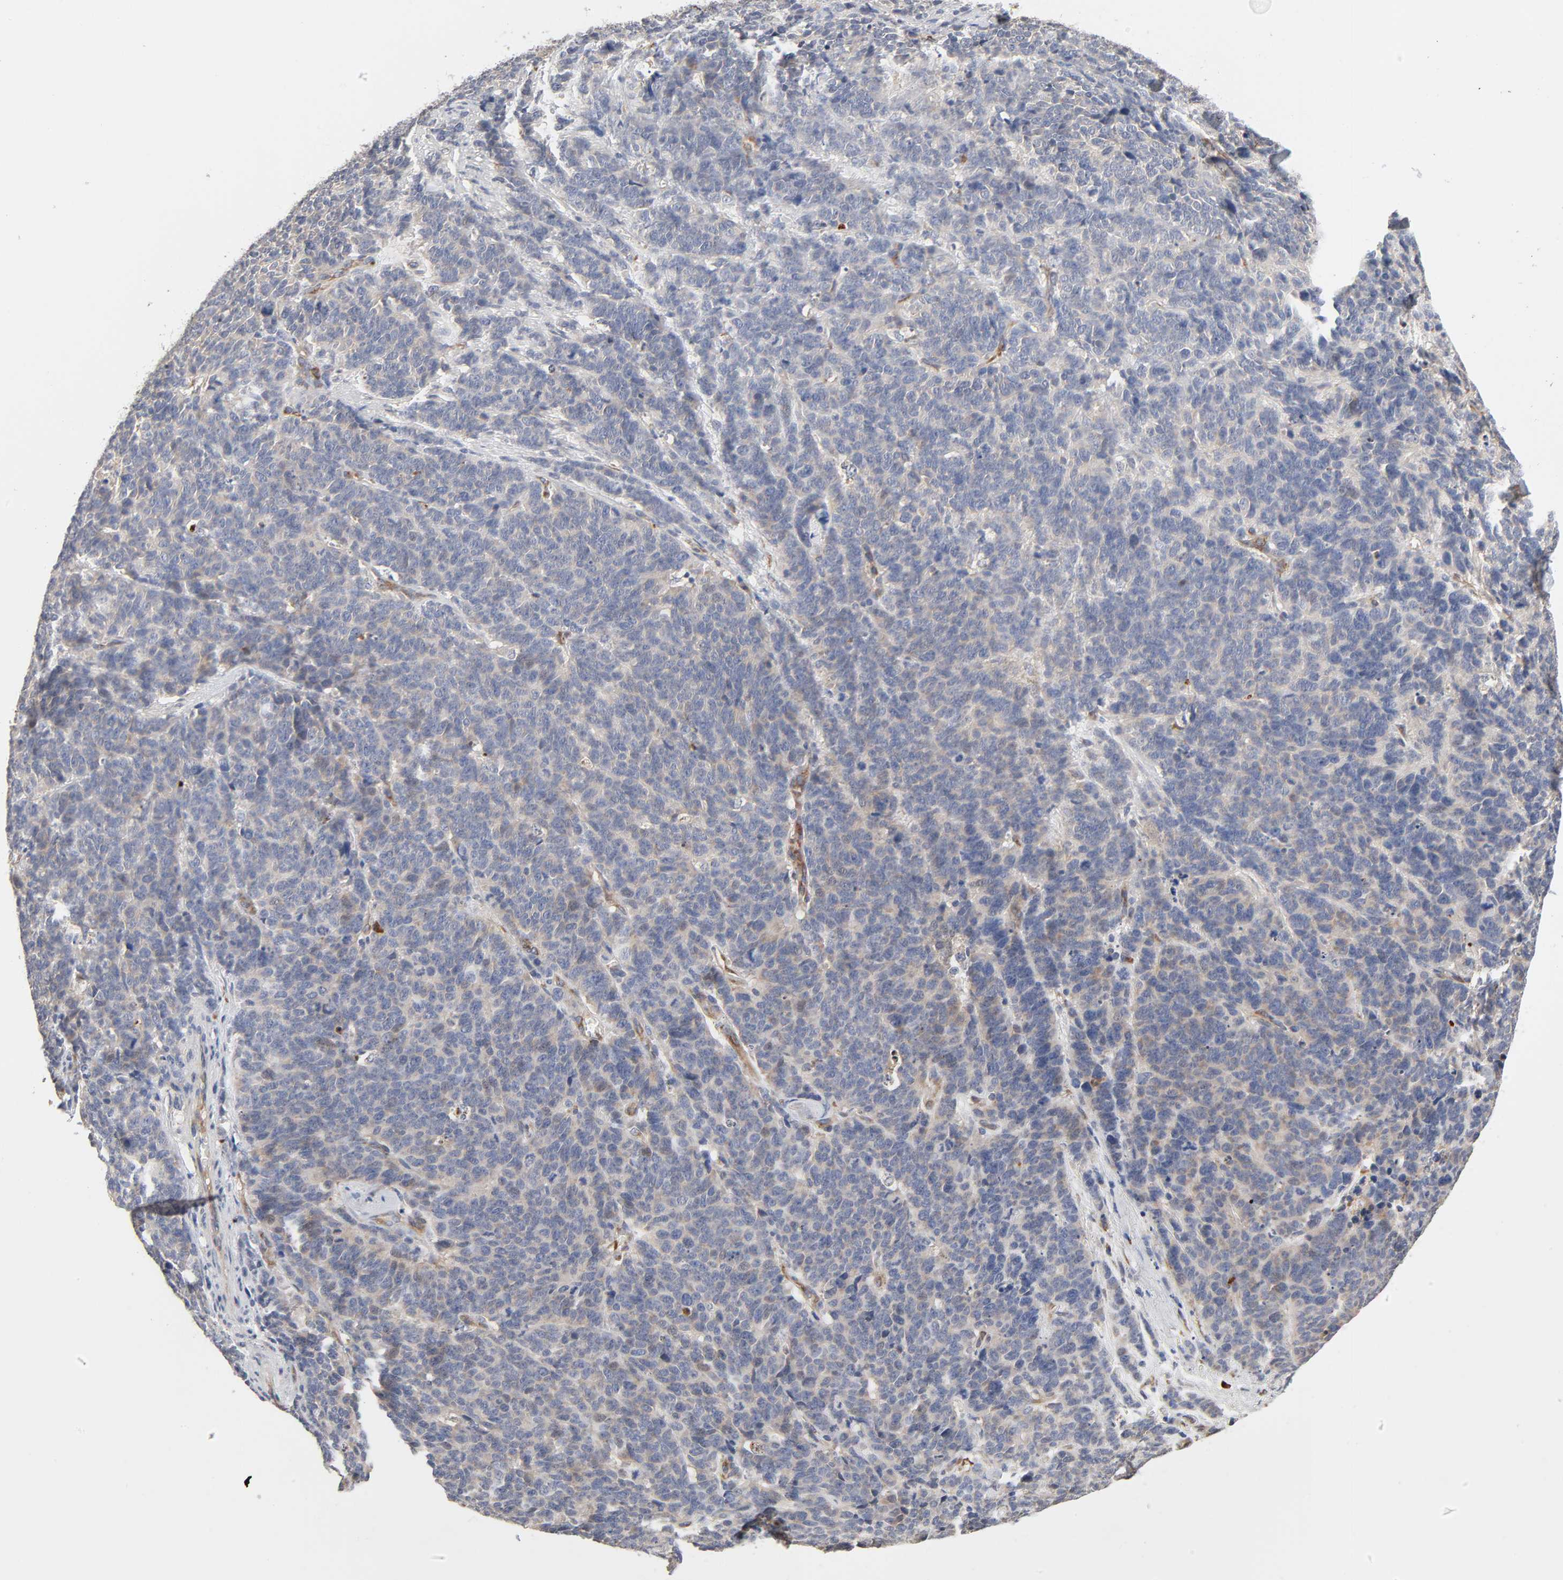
{"staining": {"intensity": "negative", "quantity": "none", "location": "none"}, "tissue": "lung cancer", "cell_type": "Tumor cells", "image_type": "cancer", "snomed": [{"axis": "morphology", "description": "Neoplasm, malignant, NOS"}, {"axis": "topography", "description": "Lung"}], "caption": "DAB immunohistochemical staining of lung malignant neoplasm displays no significant positivity in tumor cells. (DAB (3,3'-diaminobenzidine) immunohistochemistry visualized using brightfield microscopy, high magnification).", "gene": "HDLBP", "patient": {"sex": "female", "age": 58}}